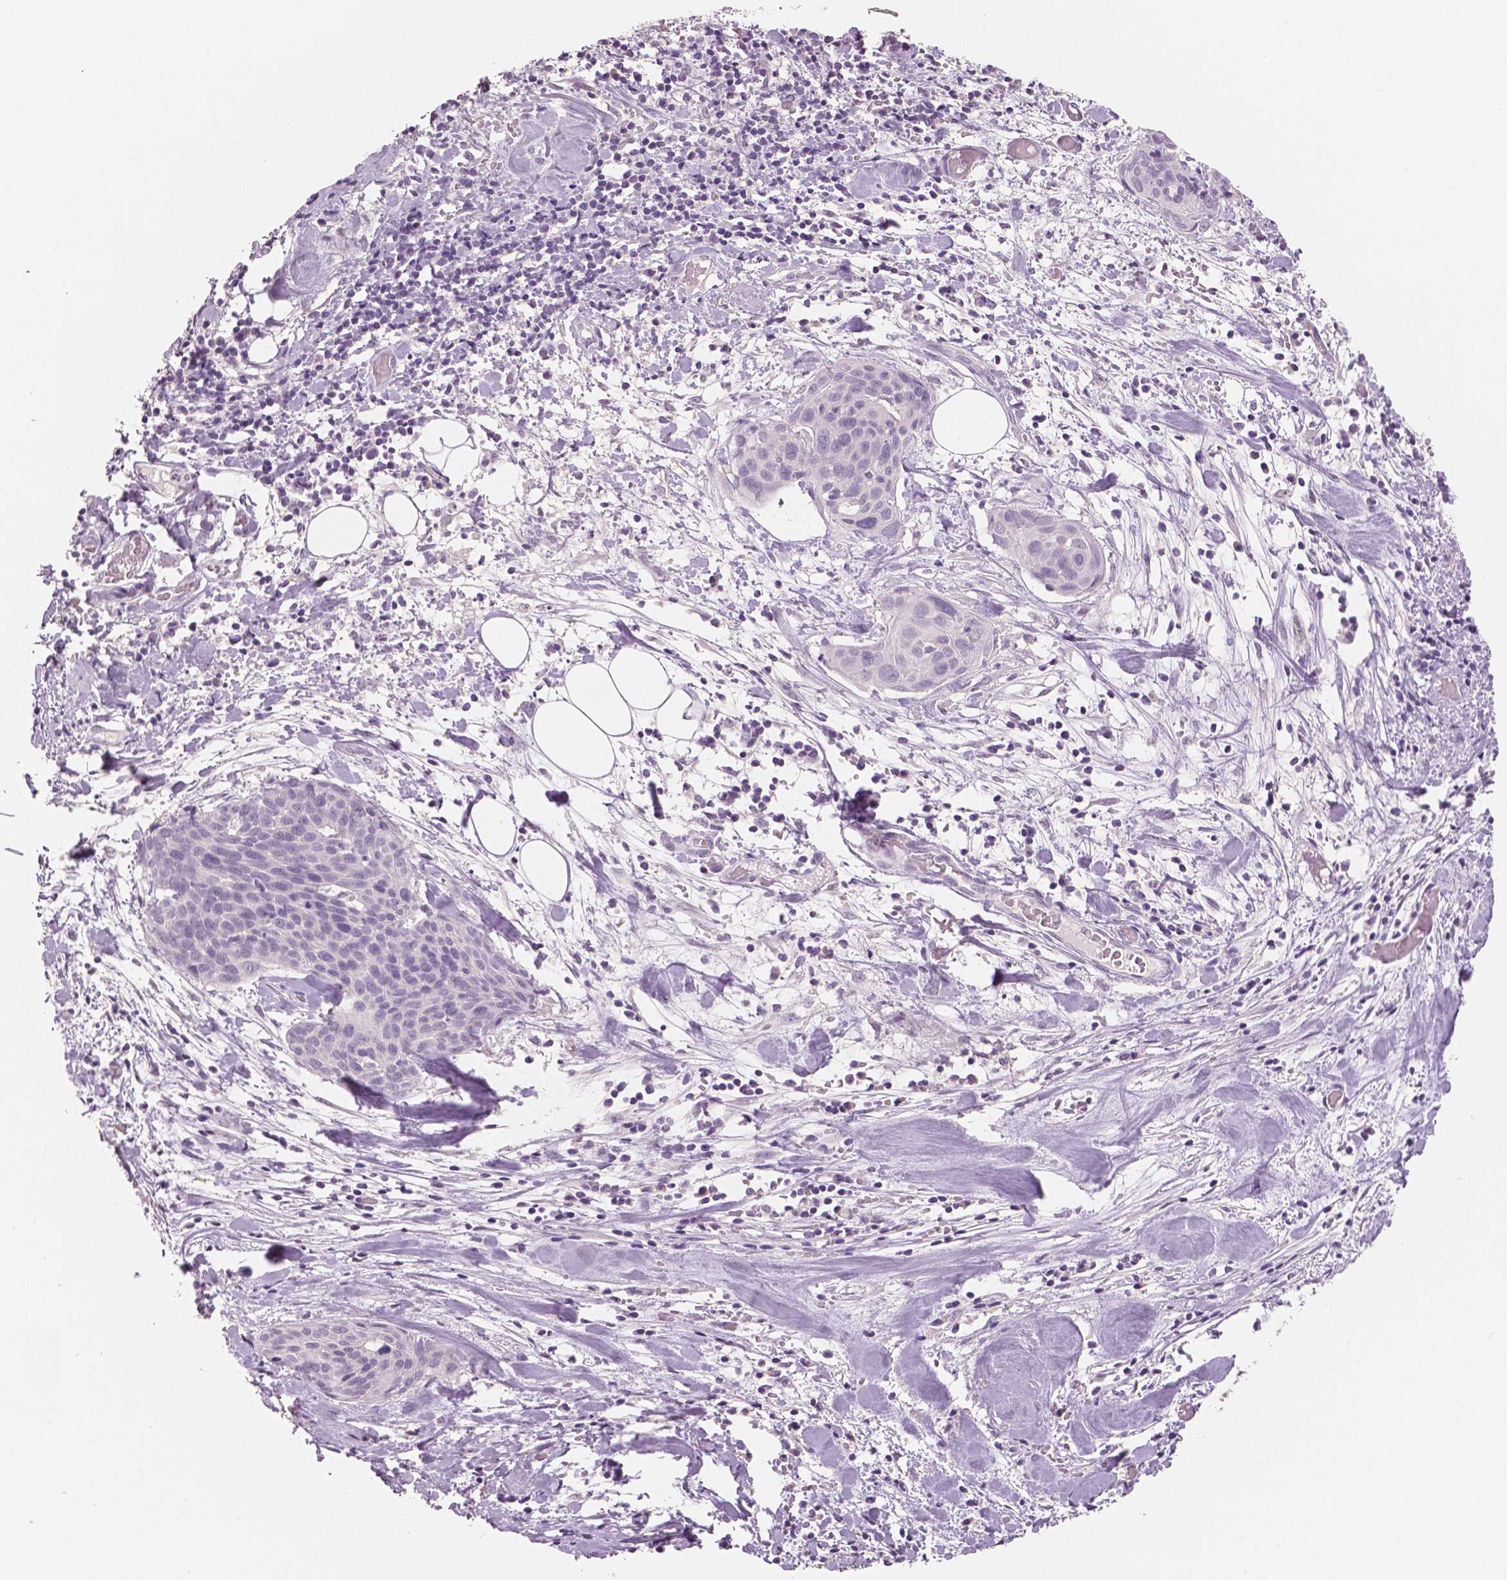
{"staining": {"intensity": "negative", "quantity": "none", "location": "none"}, "tissue": "cervical cancer", "cell_type": "Tumor cells", "image_type": "cancer", "snomed": [{"axis": "morphology", "description": "Squamous cell carcinoma, NOS"}, {"axis": "topography", "description": "Cervix"}], "caption": "Immunohistochemistry (IHC) photomicrograph of neoplastic tissue: cervical cancer stained with DAB shows no significant protein positivity in tumor cells. (IHC, brightfield microscopy, high magnification).", "gene": "NECAB2", "patient": {"sex": "female", "age": 39}}